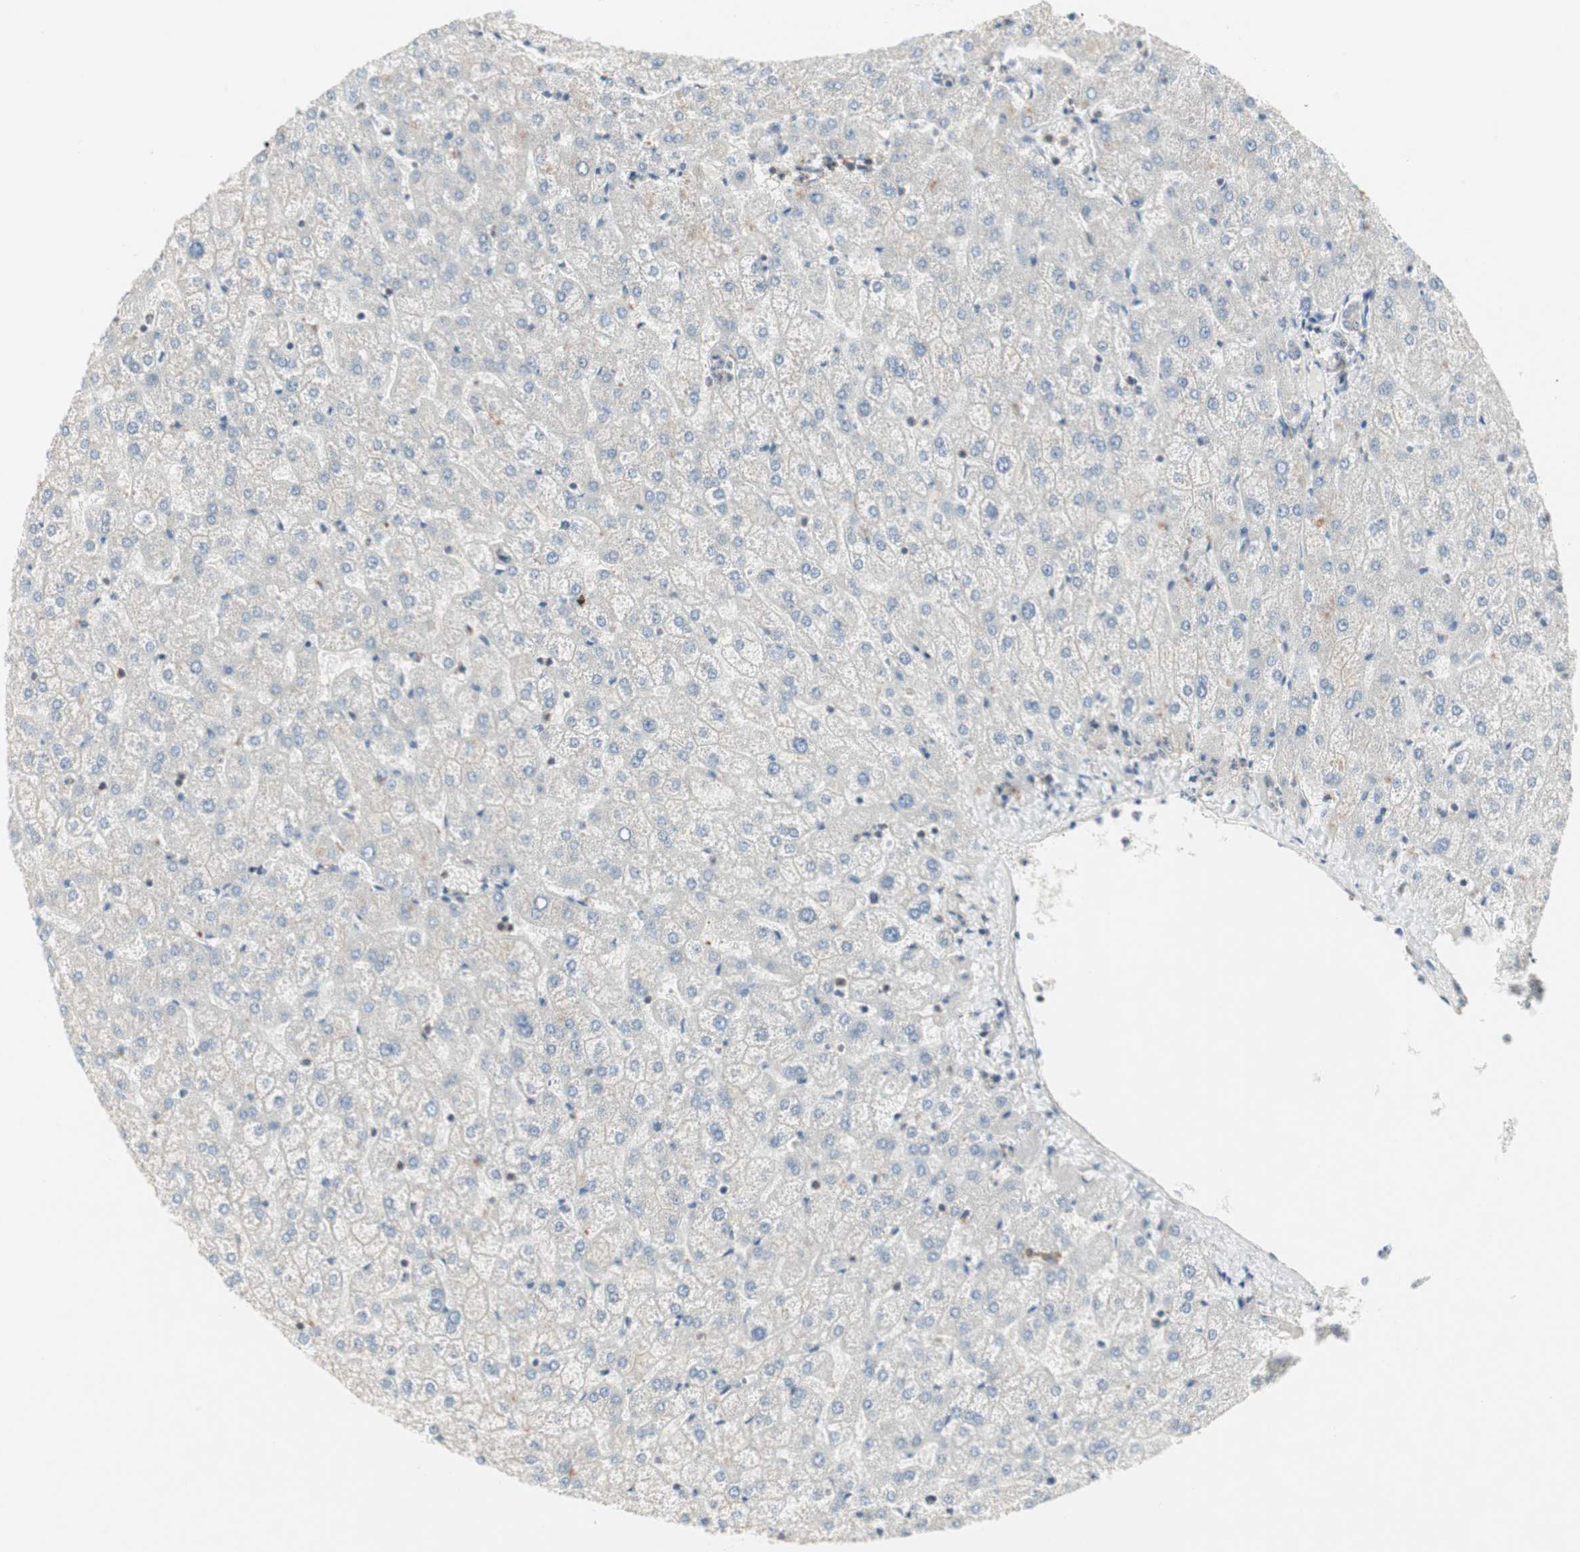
{"staining": {"intensity": "weak", "quantity": ">75%", "location": "cytoplasmic/membranous"}, "tissue": "liver", "cell_type": "Cholangiocytes", "image_type": "normal", "snomed": [{"axis": "morphology", "description": "Normal tissue, NOS"}, {"axis": "topography", "description": "Liver"}], "caption": "A histopathology image of liver stained for a protein demonstrates weak cytoplasmic/membranous brown staining in cholangiocytes. Nuclei are stained in blue.", "gene": "ZFP36", "patient": {"sex": "female", "age": 32}}